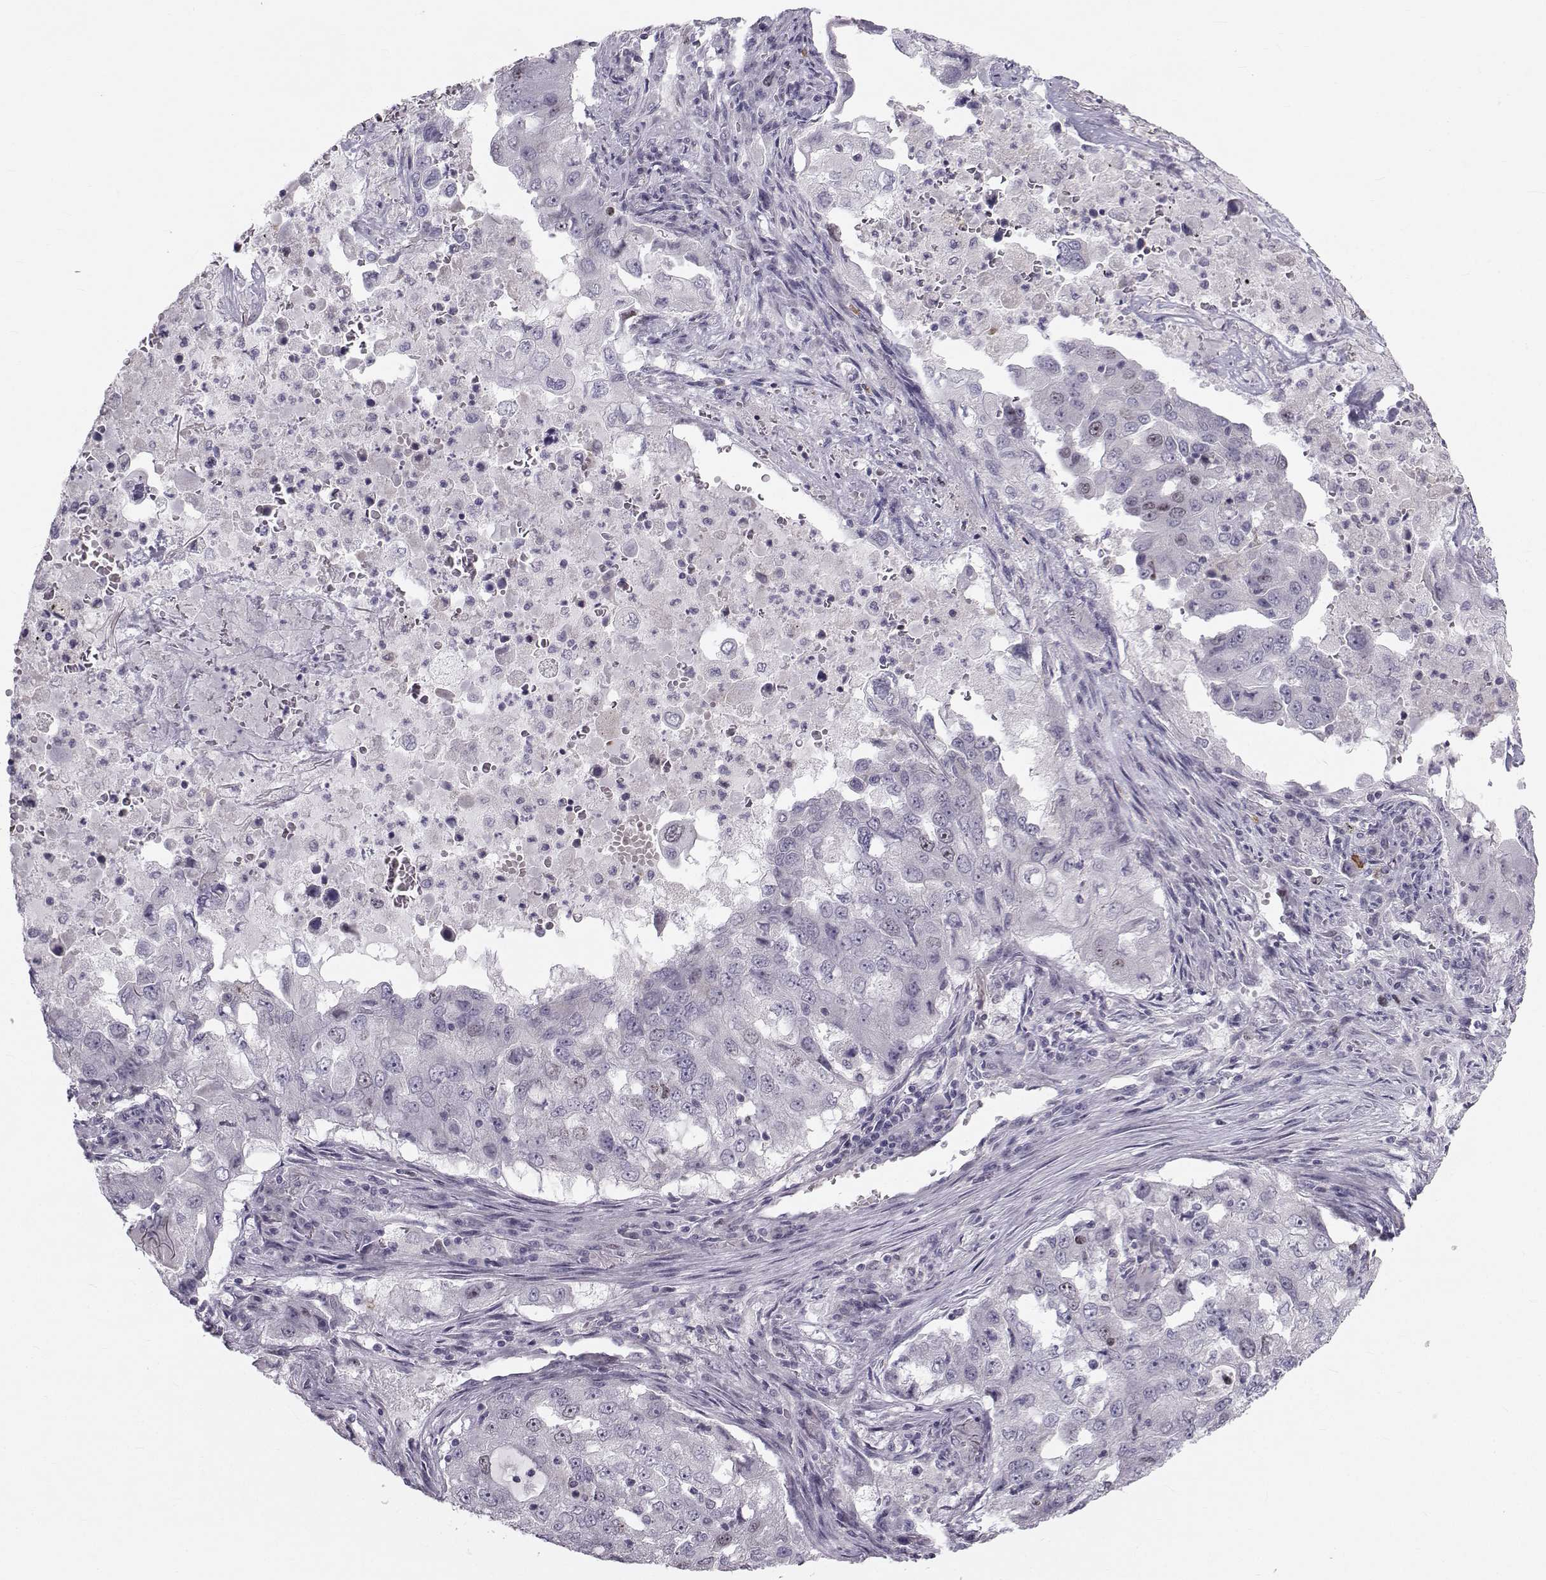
{"staining": {"intensity": "negative", "quantity": "none", "location": "none"}, "tissue": "lung cancer", "cell_type": "Tumor cells", "image_type": "cancer", "snomed": [{"axis": "morphology", "description": "Adenocarcinoma, NOS"}, {"axis": "topography", "description": "Lung"}], "caption": "Immunohistochemical staining of human lung adenocarcinoma displays no significant expression in tumor cells. (DAB immunohistochemistry visualized using brightfield microscopy, high magnification).", "gene": "LRP8", "patient": {"sex": "female", "age": 61}}